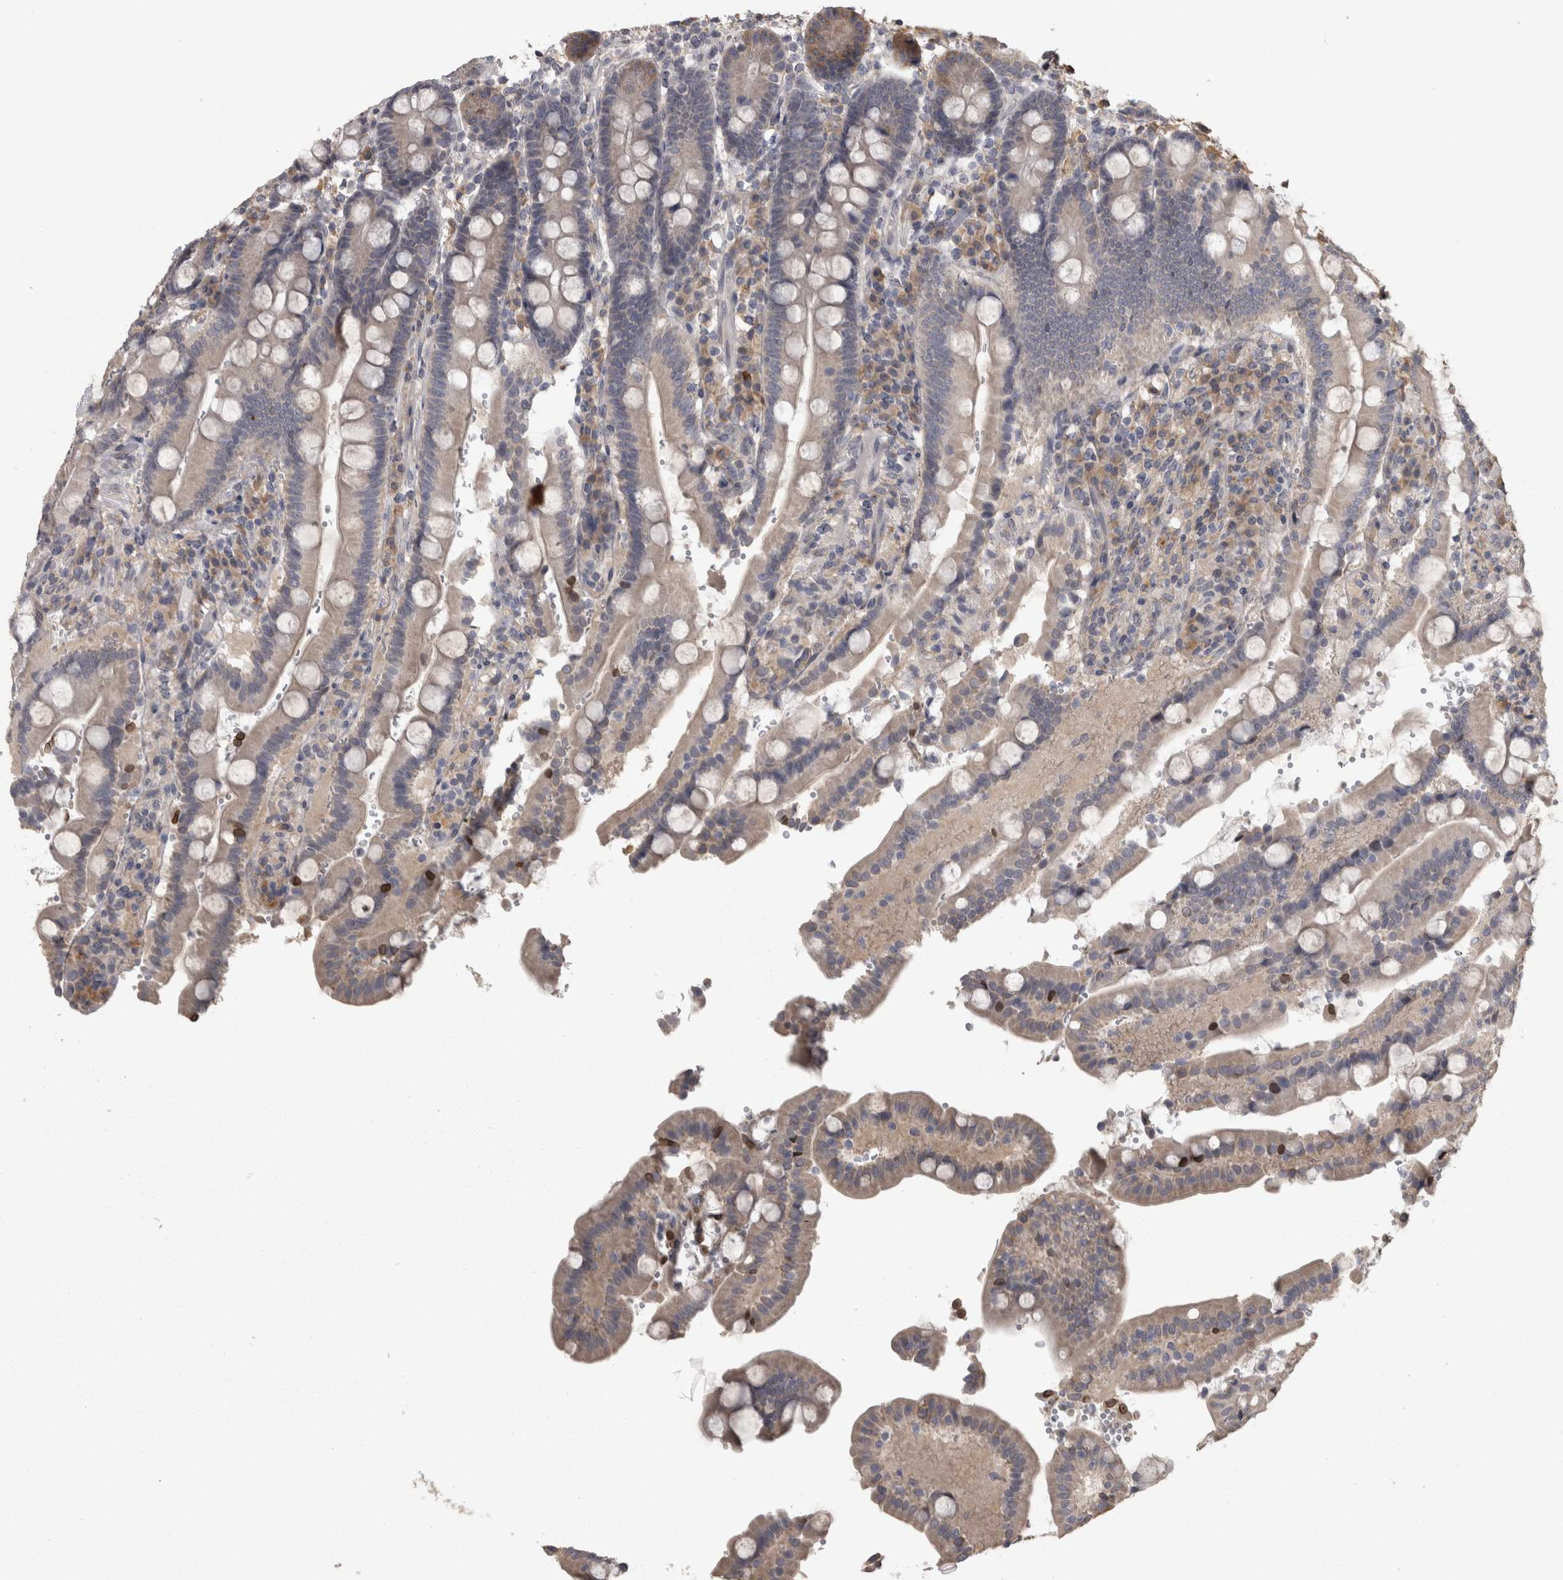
{"staining": {"intensity": "weak", "quantity": "25%-75%", "location": "cytoplasmic/membranous"}, "tissue": "duodenum", "cell_type": "Glandular cells", "image_type": "normal", "snomed": [{"axis": "morphology", "description": "Normal tissue, NOS"}, {"axis": "topography", "description": "Small intestine, NOS"}], "caption": "Immunohistochemistry (IHC) histopathology image of unremarkable duodenum: human duodenum stained using immunohistochemistry (IHC) shows low levels of weak protein expression localized specifically in the cytoplasmic/membranous of glandular cells, appearing as a cytoplasmic/membranous brown color.", "gene": "RAB29", "patient": {"sex": "female", "age": 71}}